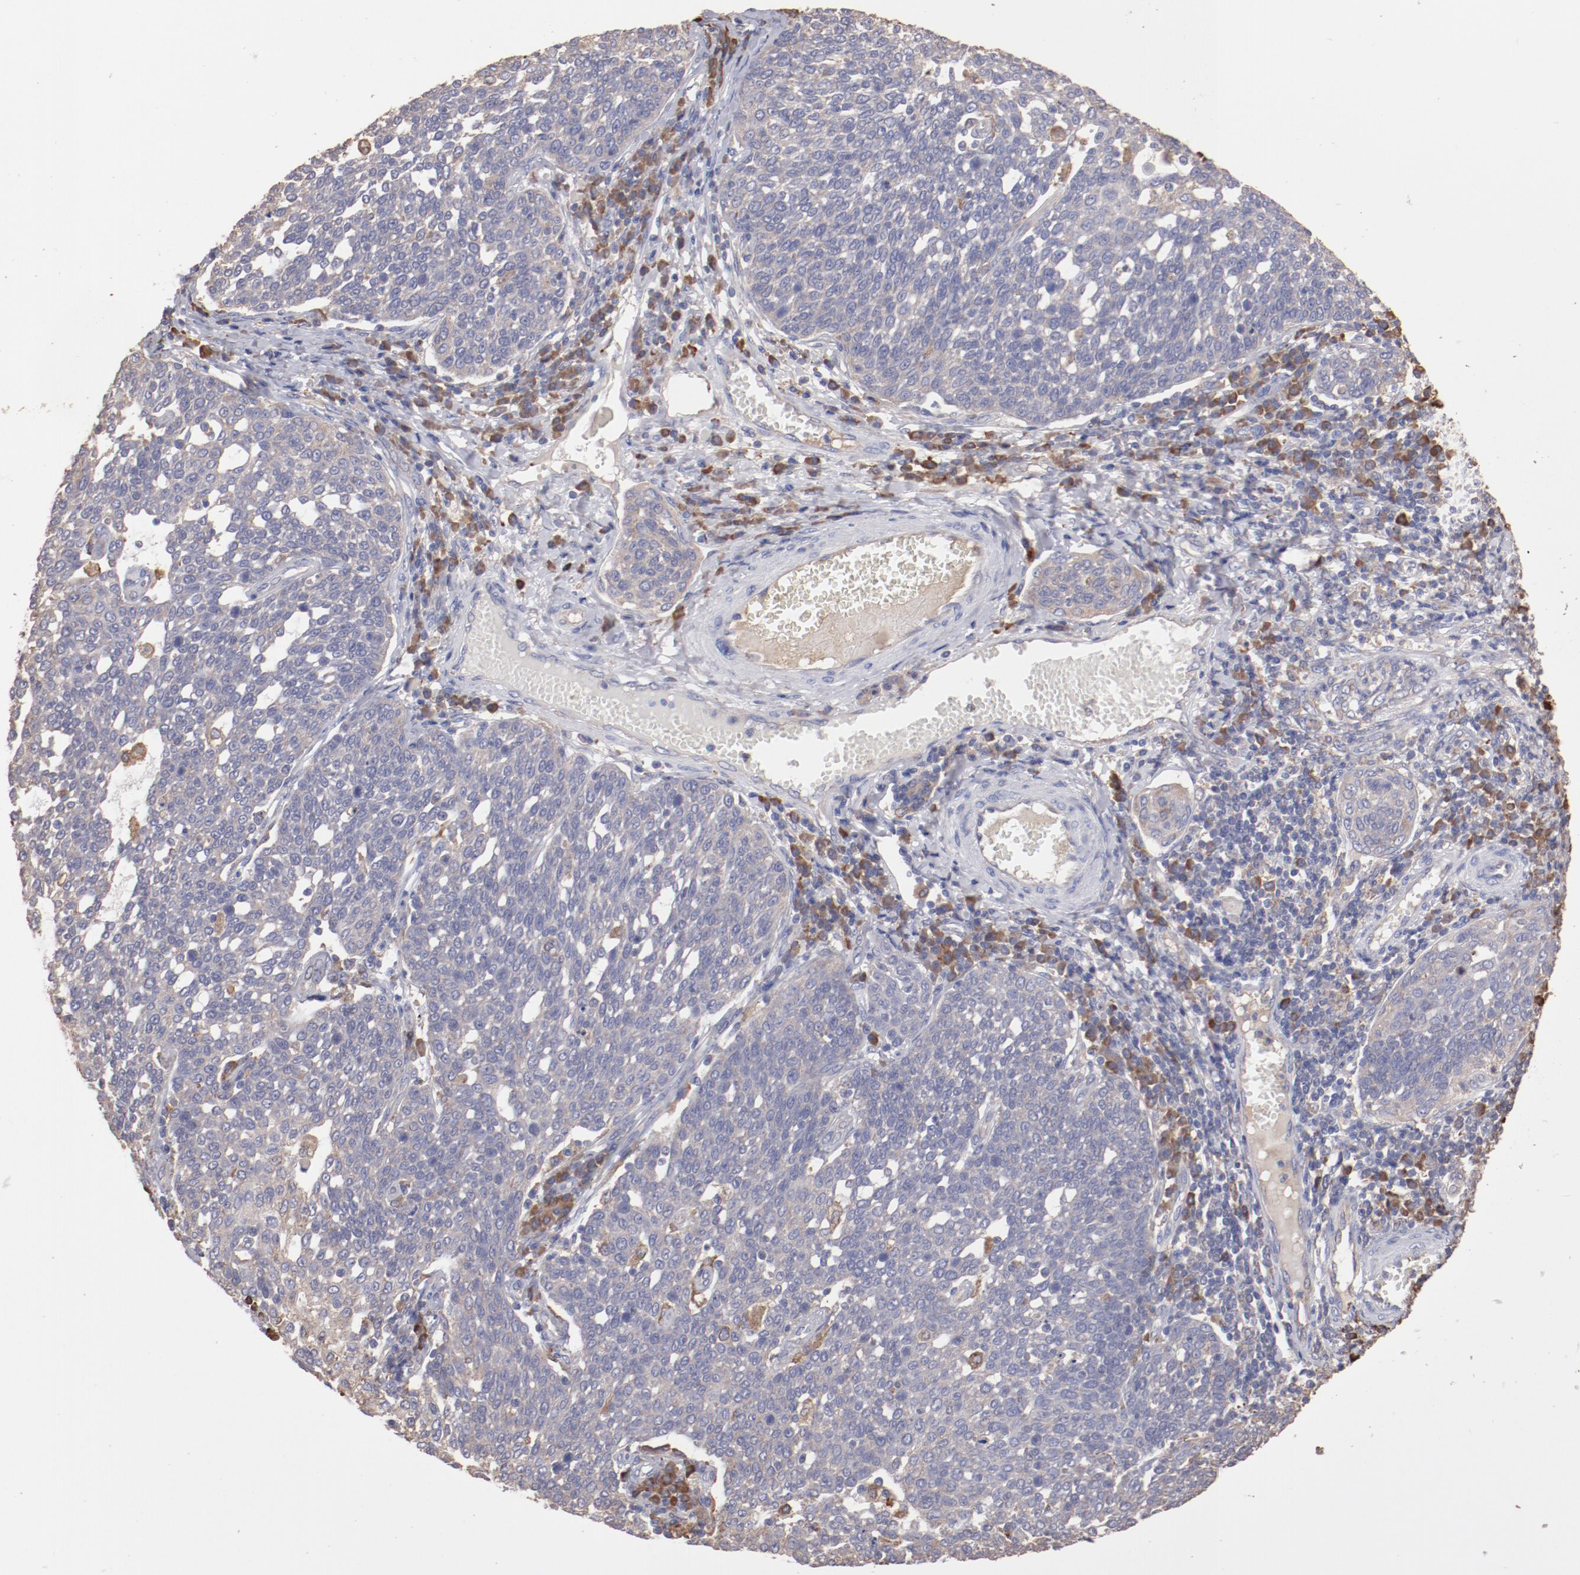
{"staining": {"intensity": "weak", "quantity": "<25%", "location": "cytoplasmic/membranous"}, "tissue": "cervical cancer", "cell_type": "Tumor cells", "image_type": "cancer", "snomed": [{"axis": "morphology", "description": "Squamous cell carcinoma, NOS"}, {"axis": "topography", "description": "Cervix"}], "caption": "The micrograph reveals no staining of tumor cells in cervical cancer.", "gene": "NFKBIE", "patient": {"sex": "female", "age": 34}}